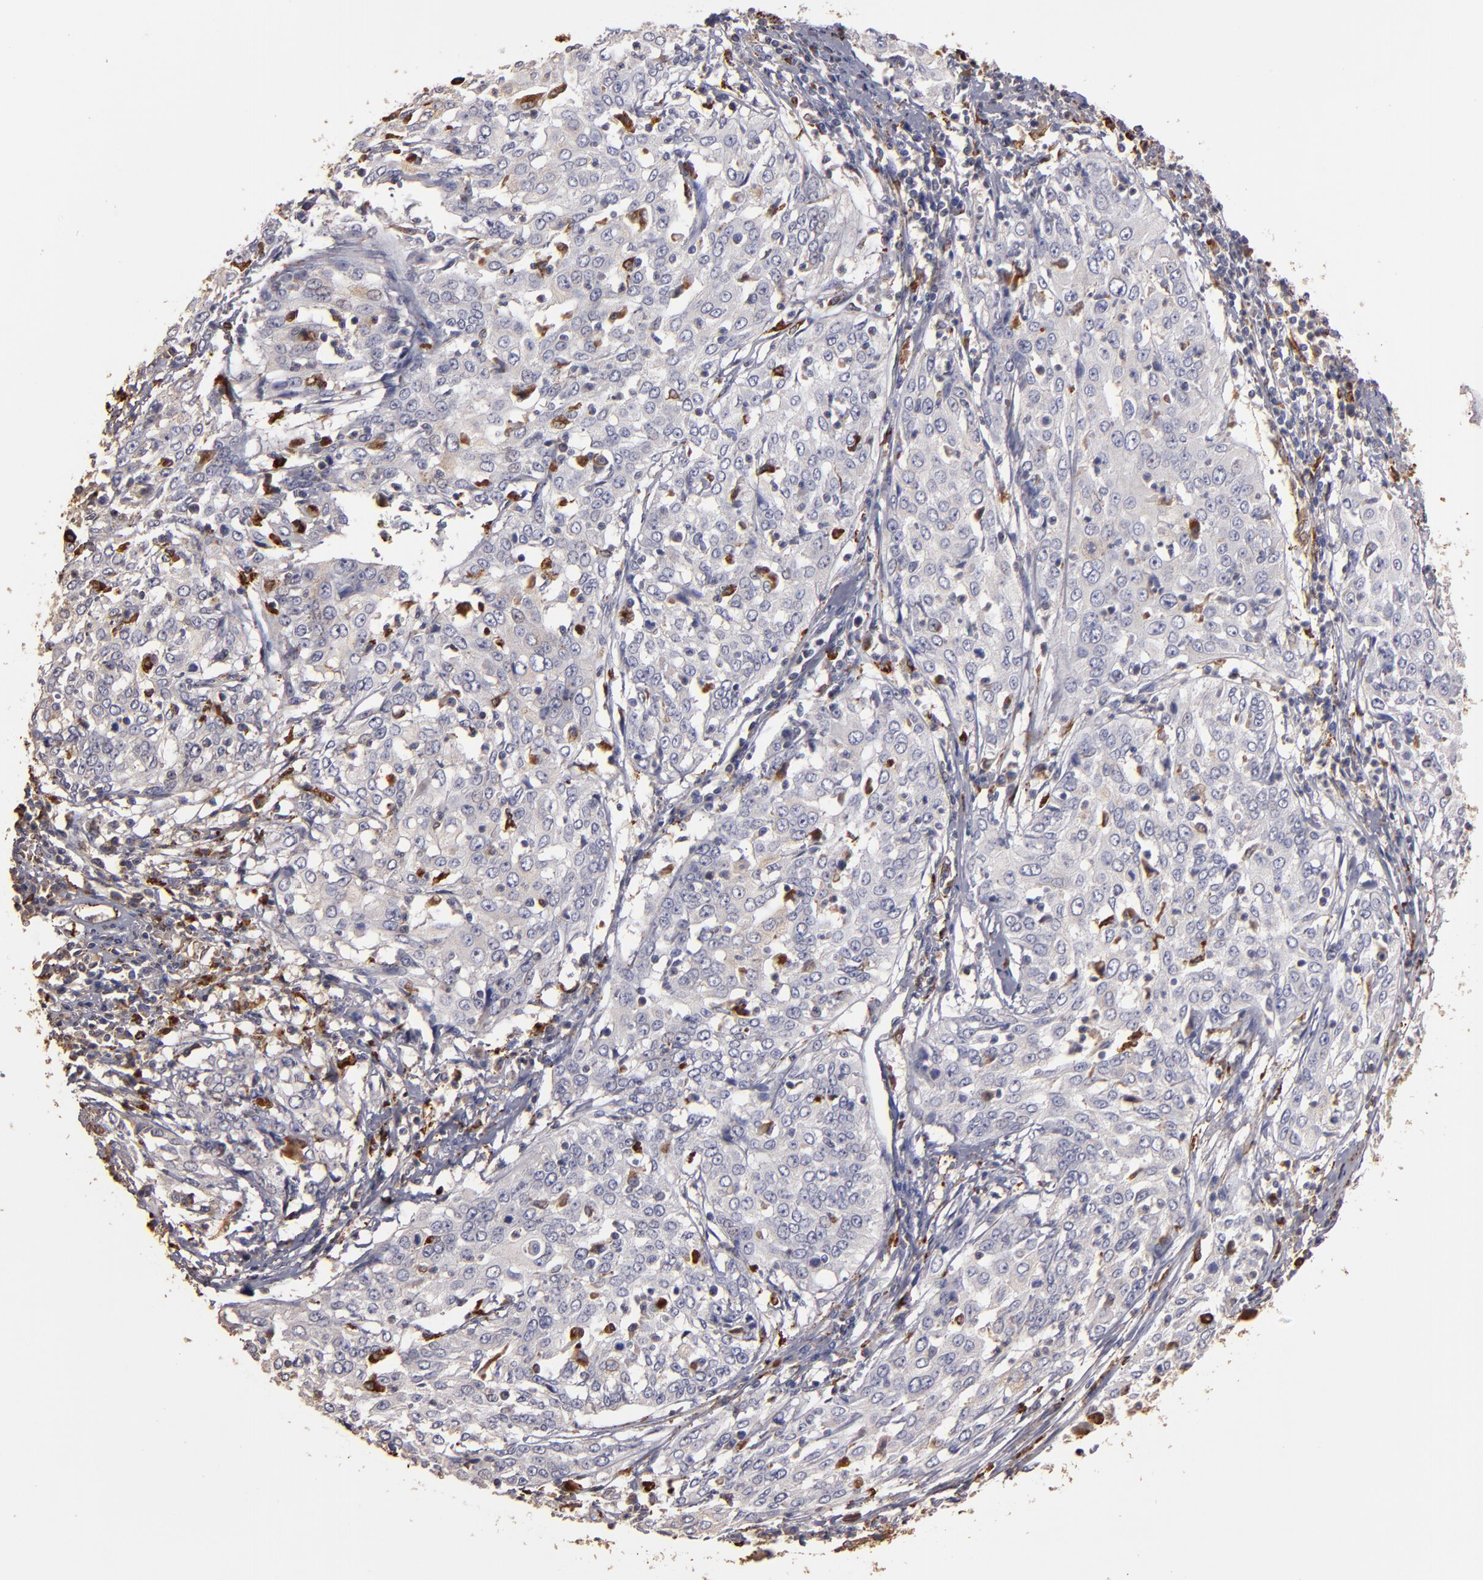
{"staining": {"intensity": "weak", "quantity": "<25%", "location": "cytoplasmic/membranous"}, "tissue": "cervical cancer", "cell_type": "Tumor cells", "image_type": "cancer", "snomed": [{"axis": "morphology", "description": "Squamous cell carcinoma, NOS"}, {"axis": "topography", "description": "Cervix"}], "caption": "Tumor cells are negative for brown protein staining in cervical squamous cell carcinoma. The staining is performed using DAB (3,3'-diaminobenzidine) brown chromogen with nuclei counter-stained in using hematoxylin.", "gene": "TRAF1", "patient": {"sex": "female", "age": 39}}